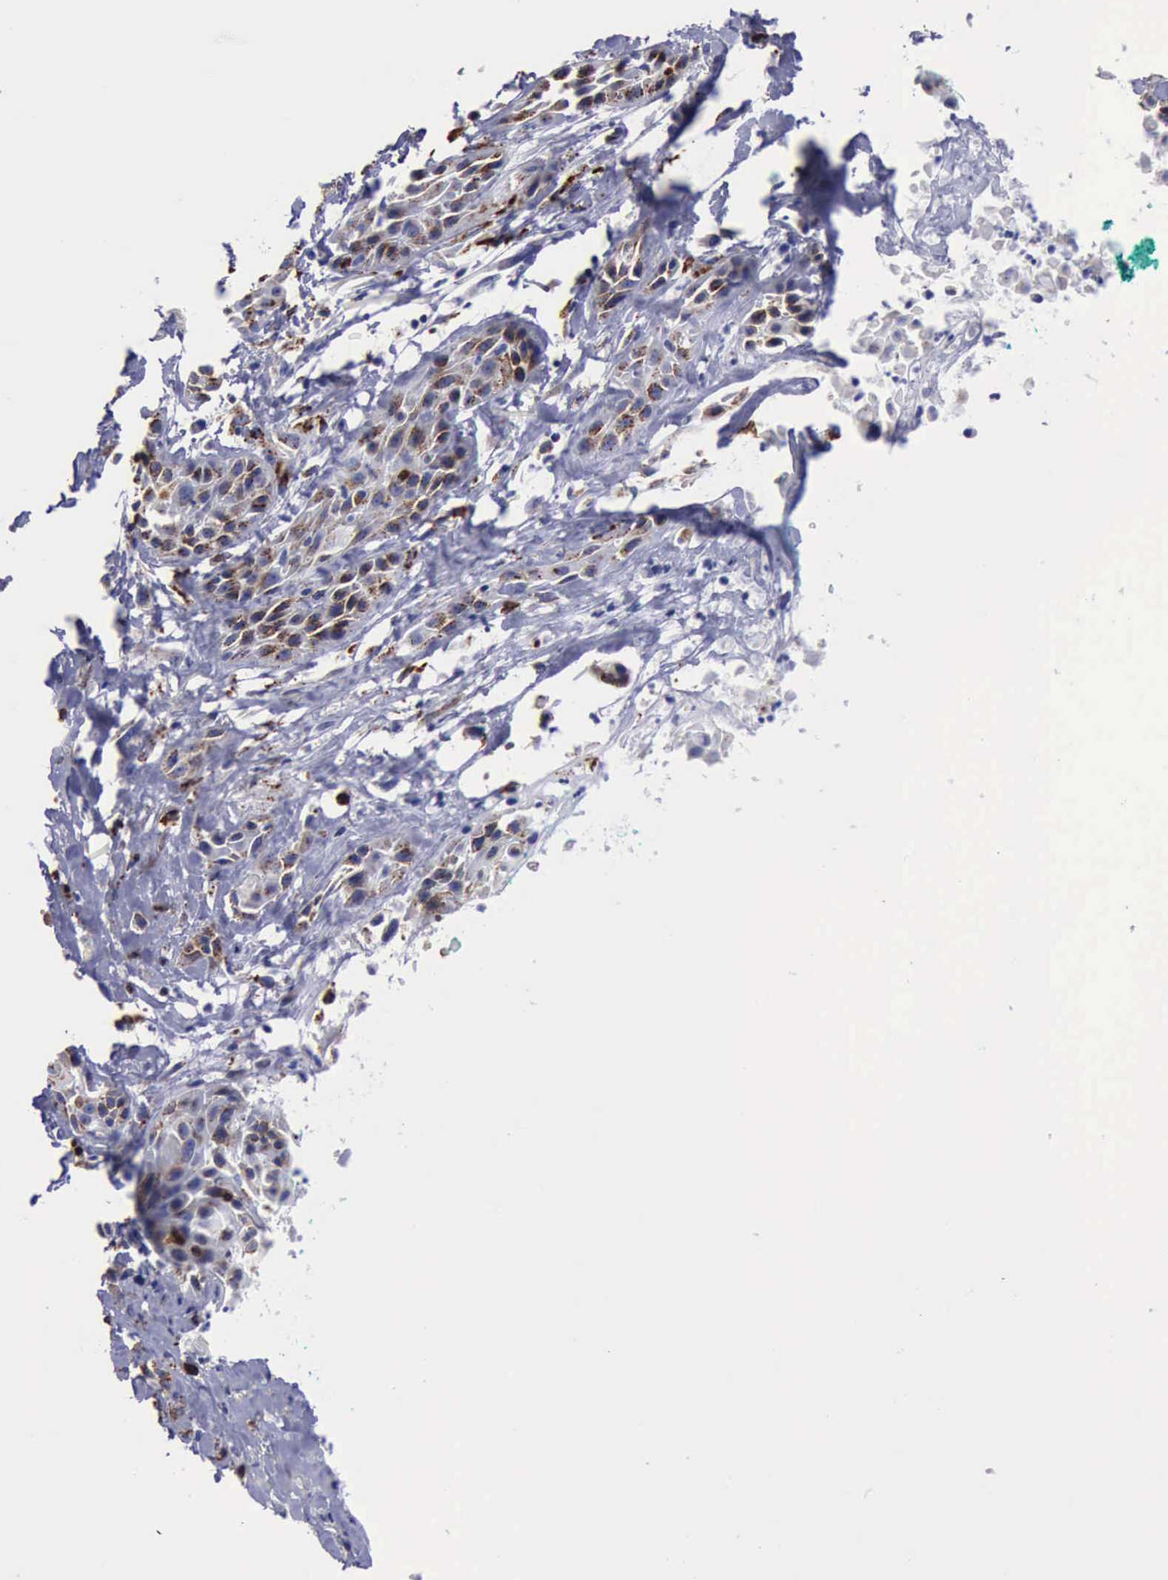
{"staining": {"intensity": "moderate", "quantity": "25%-75%", "location": "cytoplasmic/membranous"}, "tissue": "skin cancer", "cell_type": "Tumor cells", "image_type": "cancer", "snomed": [{"axis": "morphology", "description": "Squamous cell carcinoma, NOS"}, {"axis": "topography", "description": "Skin"}, {"axis": "topography", "description": "Anal"}], "caption": "A brown stain labels moderate cytoplasmic/membranous expression of a protein in human skin cancer tumor cells. The protein is stained brown, and the nuclei are stained in blue (DAB (3,3'-diaminobenzidine) IHC with brightfield microscopy, high magnification).", "gene": "CTSD", "patient": {"sex": "male", "age": 64}}